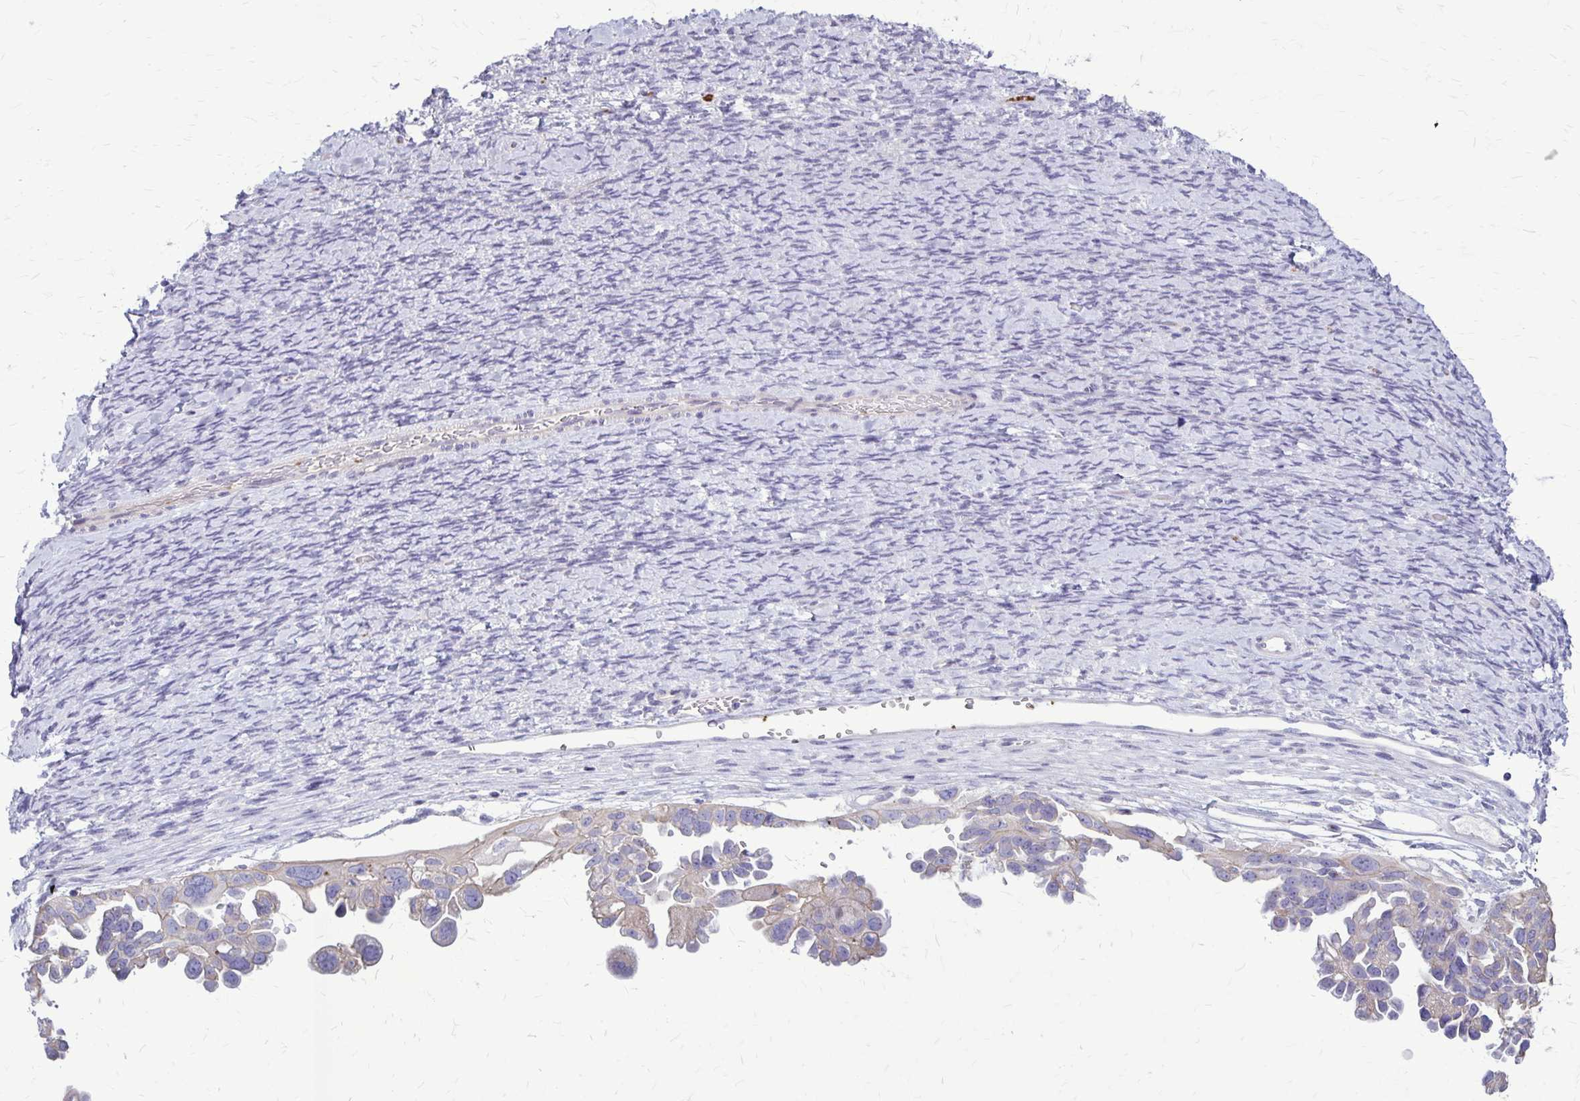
{"staining": {"intensity": "negative", "quantity": "none", "location": "none"}, "tissue": "ovarian cancer", "cell_type": "Tumor cells", "image_type": "cancer", "snomed": [{"axis": "morphology", "description": "Cystadenocarcinoma, serous, NOS"}, {"axis": "topography", "description": "Ovary"}], "caption": "This is an IHC micrograph of human serous cystadenocarcinoma (ovarian). There is no staining in tumor cells.", "gene": "GP9", "patient": {"sex": "female", "age": 53}}